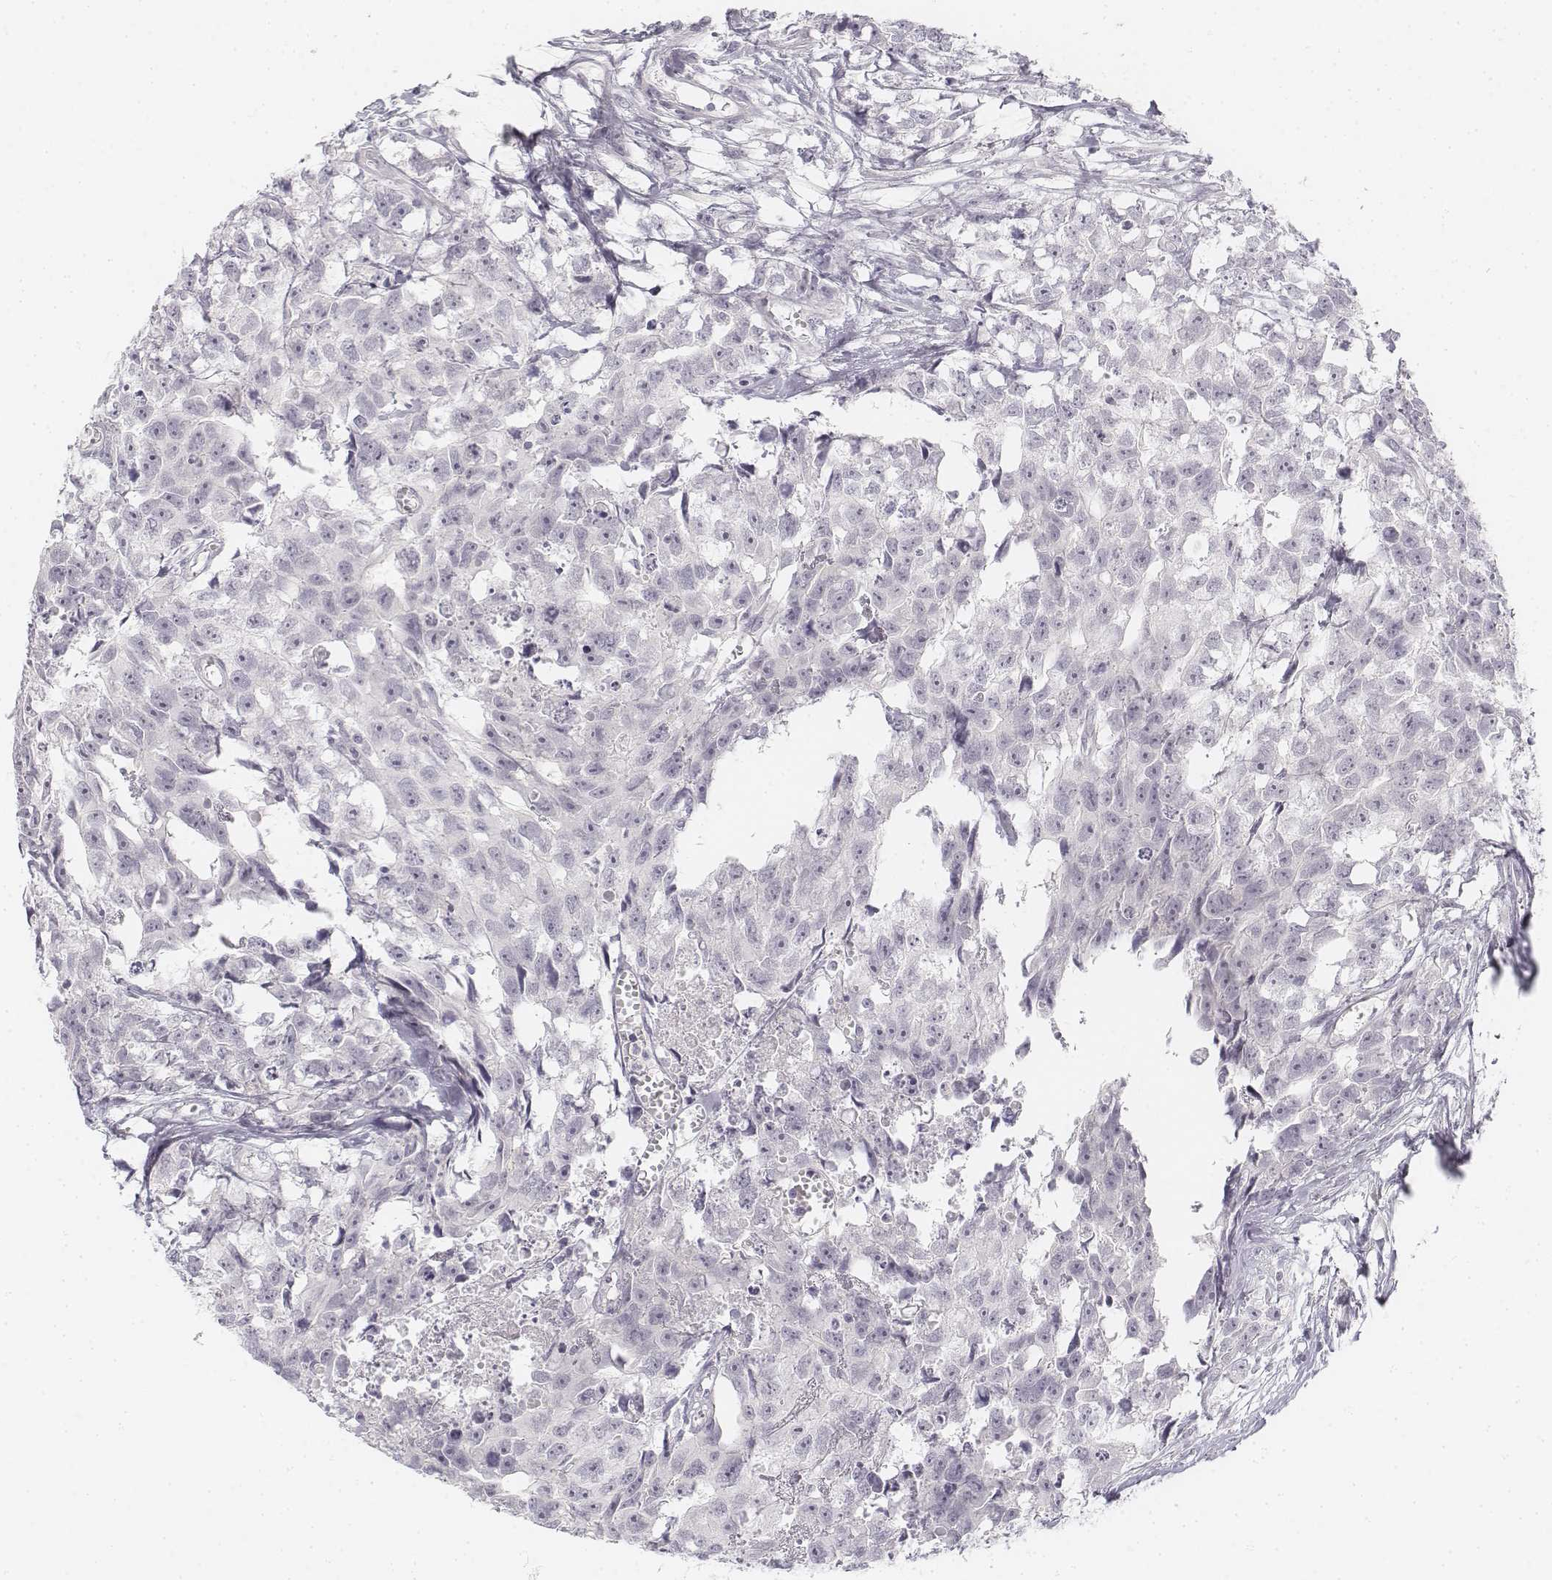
{"staining": {"intensity": "negative", "quantity": "none", "location": "none"}, "tissue": "testis cancer", "cell_type": "Tumor cells", "image_type": "cancer", "snomed": [{"axis": "morphology", "description": "Carcinoma, Embryonal, NOS"}, {"axis": "morphology", "description": "Teratoma, malignant, NOS"}, {"axis": "topography", "description": "Testis"}], "caption": "Tumor cells show no significant protein staining in testis cancer (malignant teratoma).", "gene": "KRT25", "patient": {"sex": "male", "age": 44}}